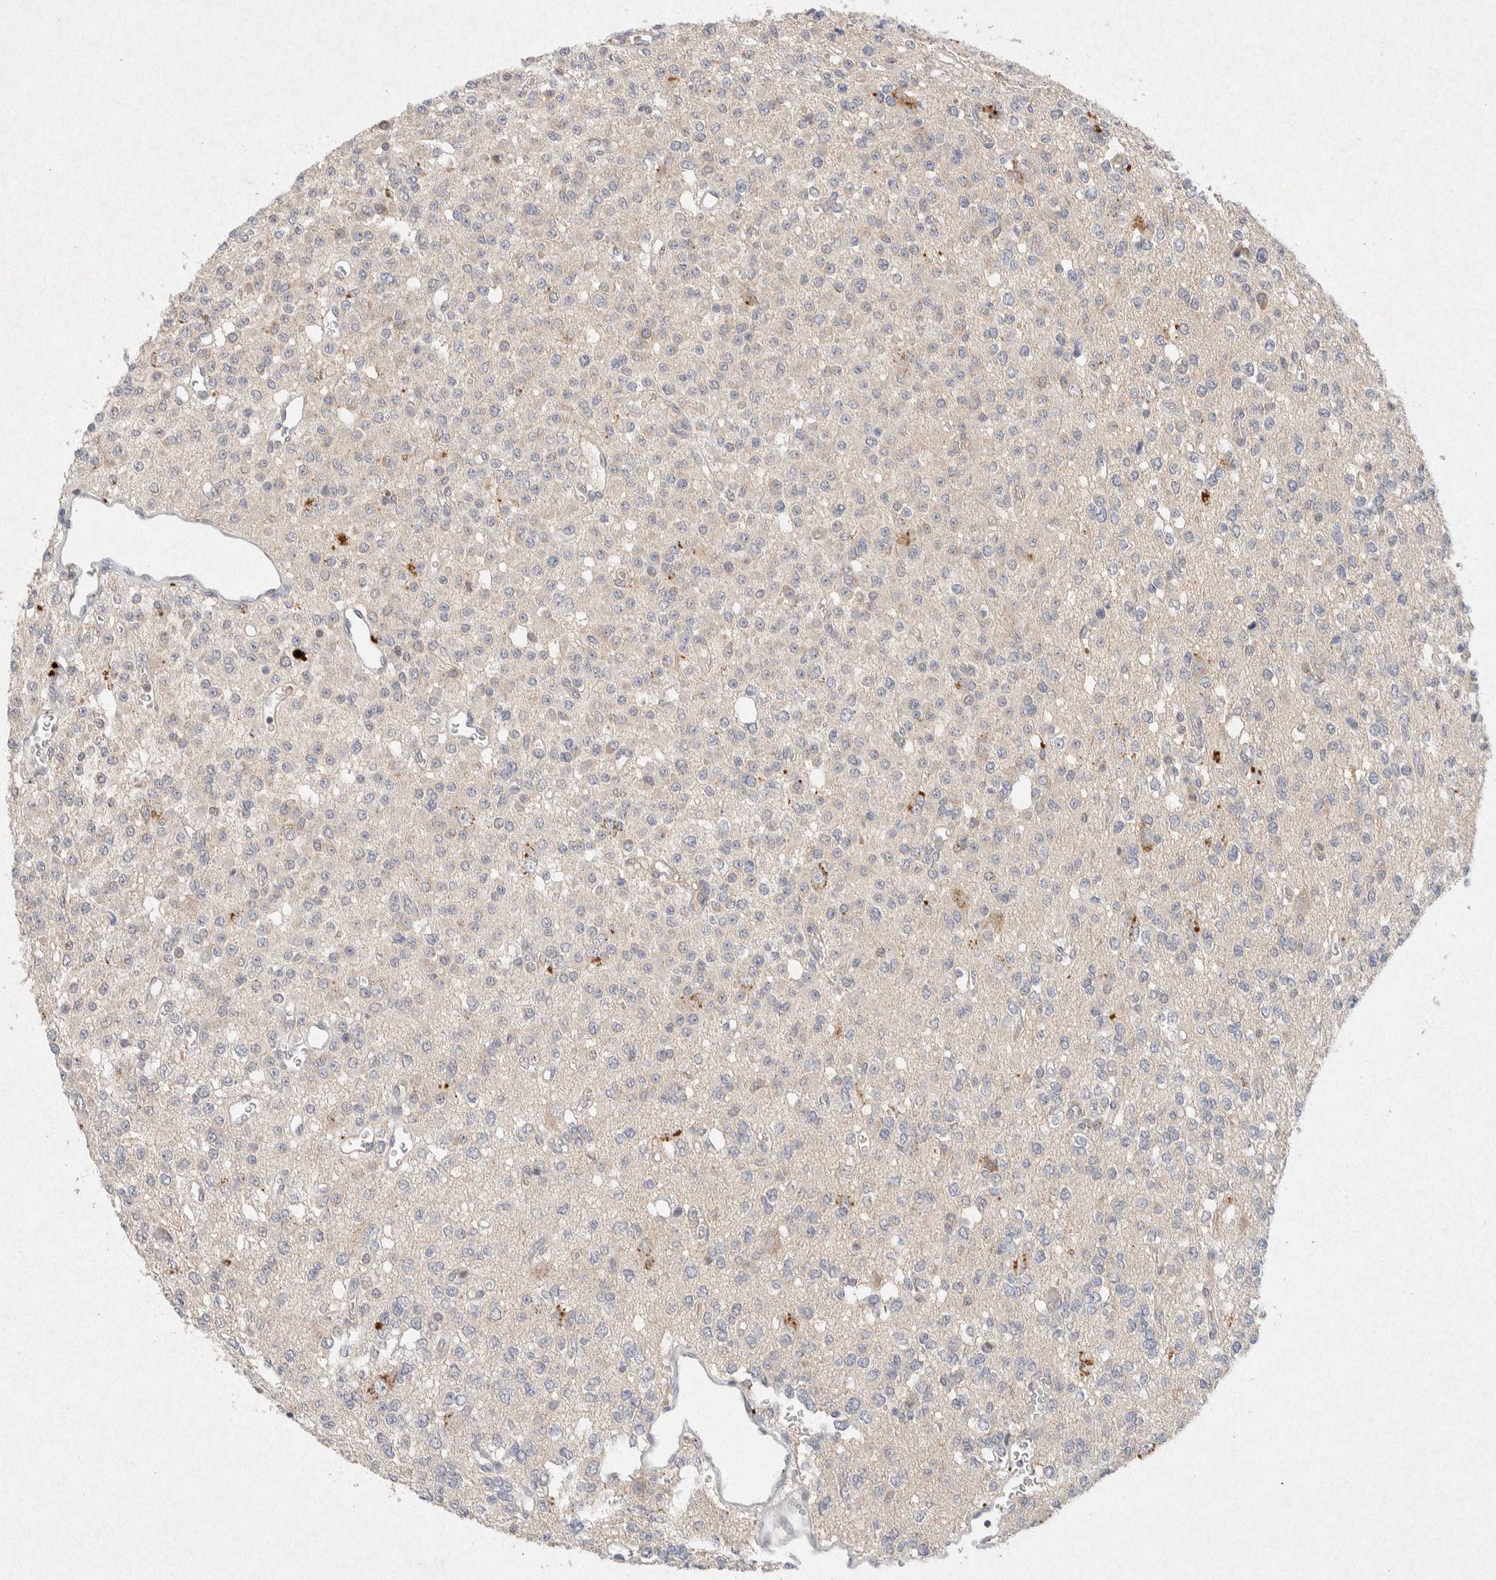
{"staining": {"intensity": "weak", "quantity": "<25%", "location": "cytoplasmic/membranous"}, "tissue": "glioma", "cell_type": "Tumor cells", "image_type": "cancer", "snomed": [{"axis": "morphology", "description": "Glioma, malignant, Low grade"}, {"axis": "topography", "description": "Brain"}], "caption": "Tumor cells show no significant expression in malignant glioma (low-grade).", "gene": "GNAI1", "patient": {"sex": "male", "age": 38}}